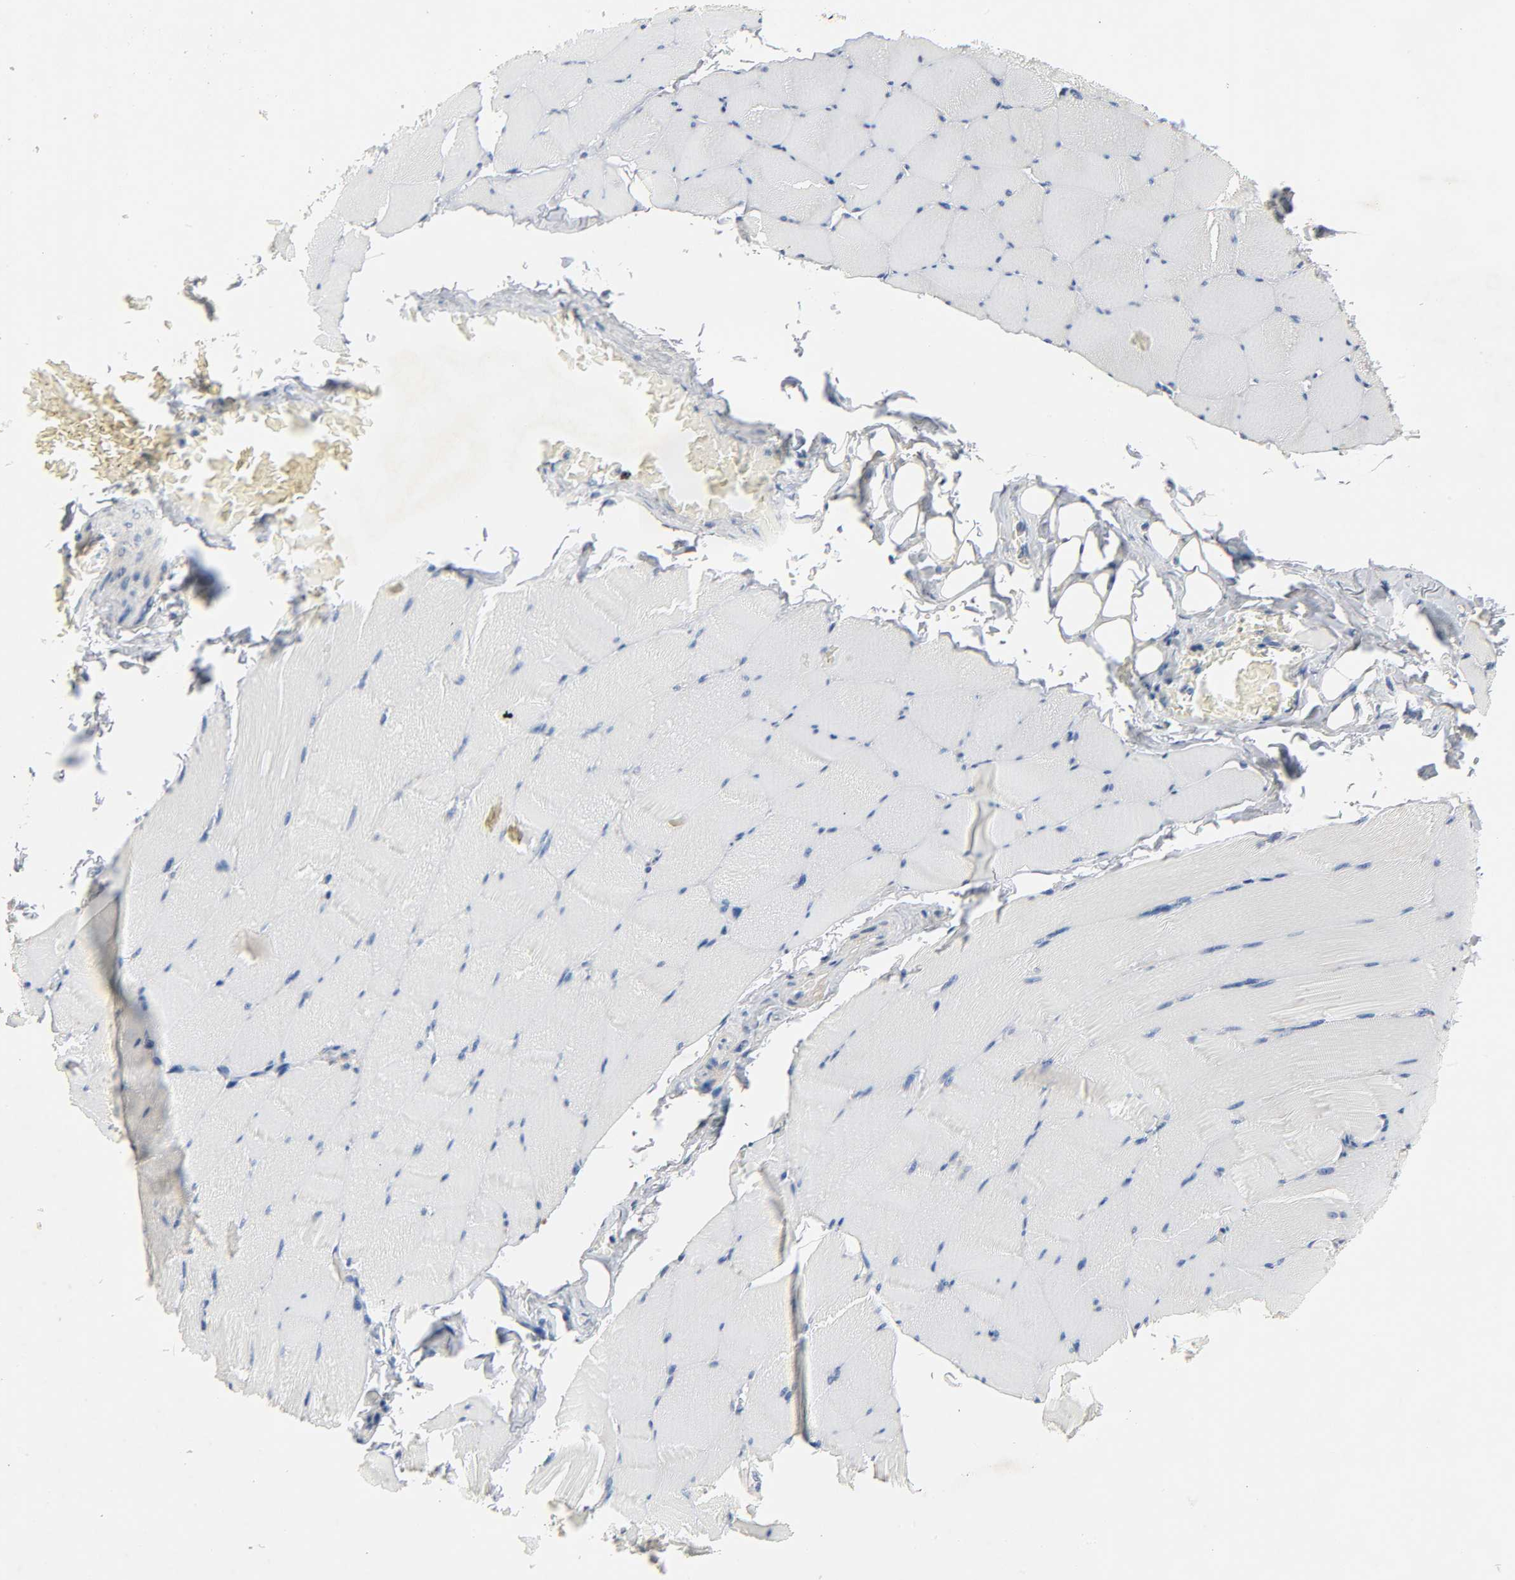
{"staining": {"intensity": "negative", "quantity": "none", "location": "none"}, "tissue": "skeletal muscle", "cell_type": "Myocytes", "image_type": "normal", "snomed": [{"axis": "morphology", "description": "Normal tissue, NOS"}, {"axis": "topography", "description": "Skeletal muscle"}], "caption": "The micrograph exhibits no staining of myocytes in benign skeletal muscle.", "gene": "ARPC1A", "patient": {"sex": "male", "age": 62}}